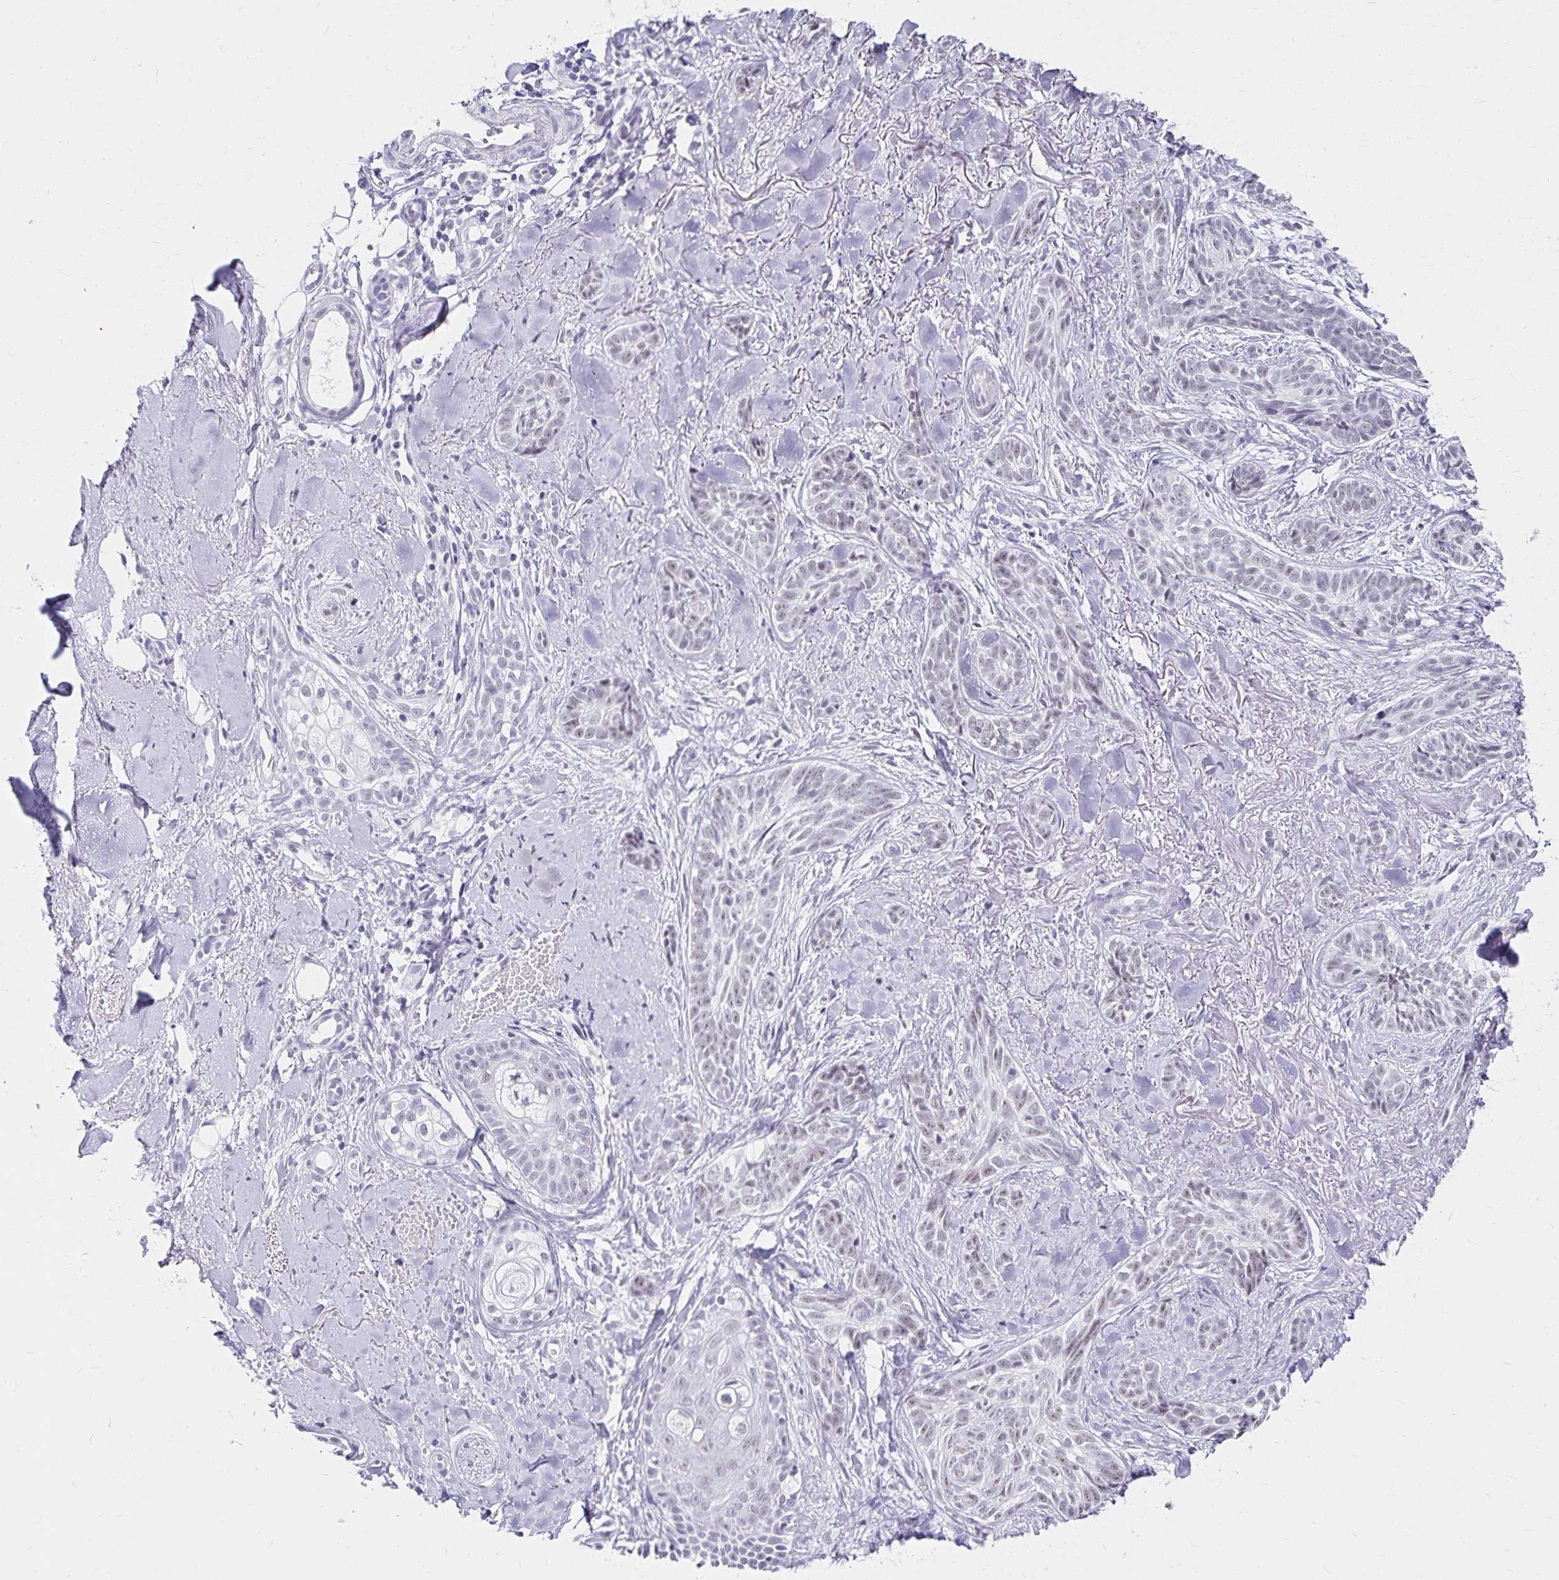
{"staining": {"intensity": "weak", "quantity": "<25%", "location": "nuclear"}, "tissue": "skin cancer", "cell_type": "Tumor cells", "image_type": "cancer", "snomed": [{"axis": "morphology", "description": "Basal cell carcinoma"}, {"axis": "morphology", "description": "BCC, high aggressive"}, {"axis": "topography", "description": "Skin"}], "caption": "Immunohistochemistry histopathology image of neoplastic tissue: human skin cancer (basal cell carcinoma) stained with DAB reveals no significant protein positivity in tumor cells.", "gene": "C20orf85", "patient": {"sex": "female", "age": 79}}